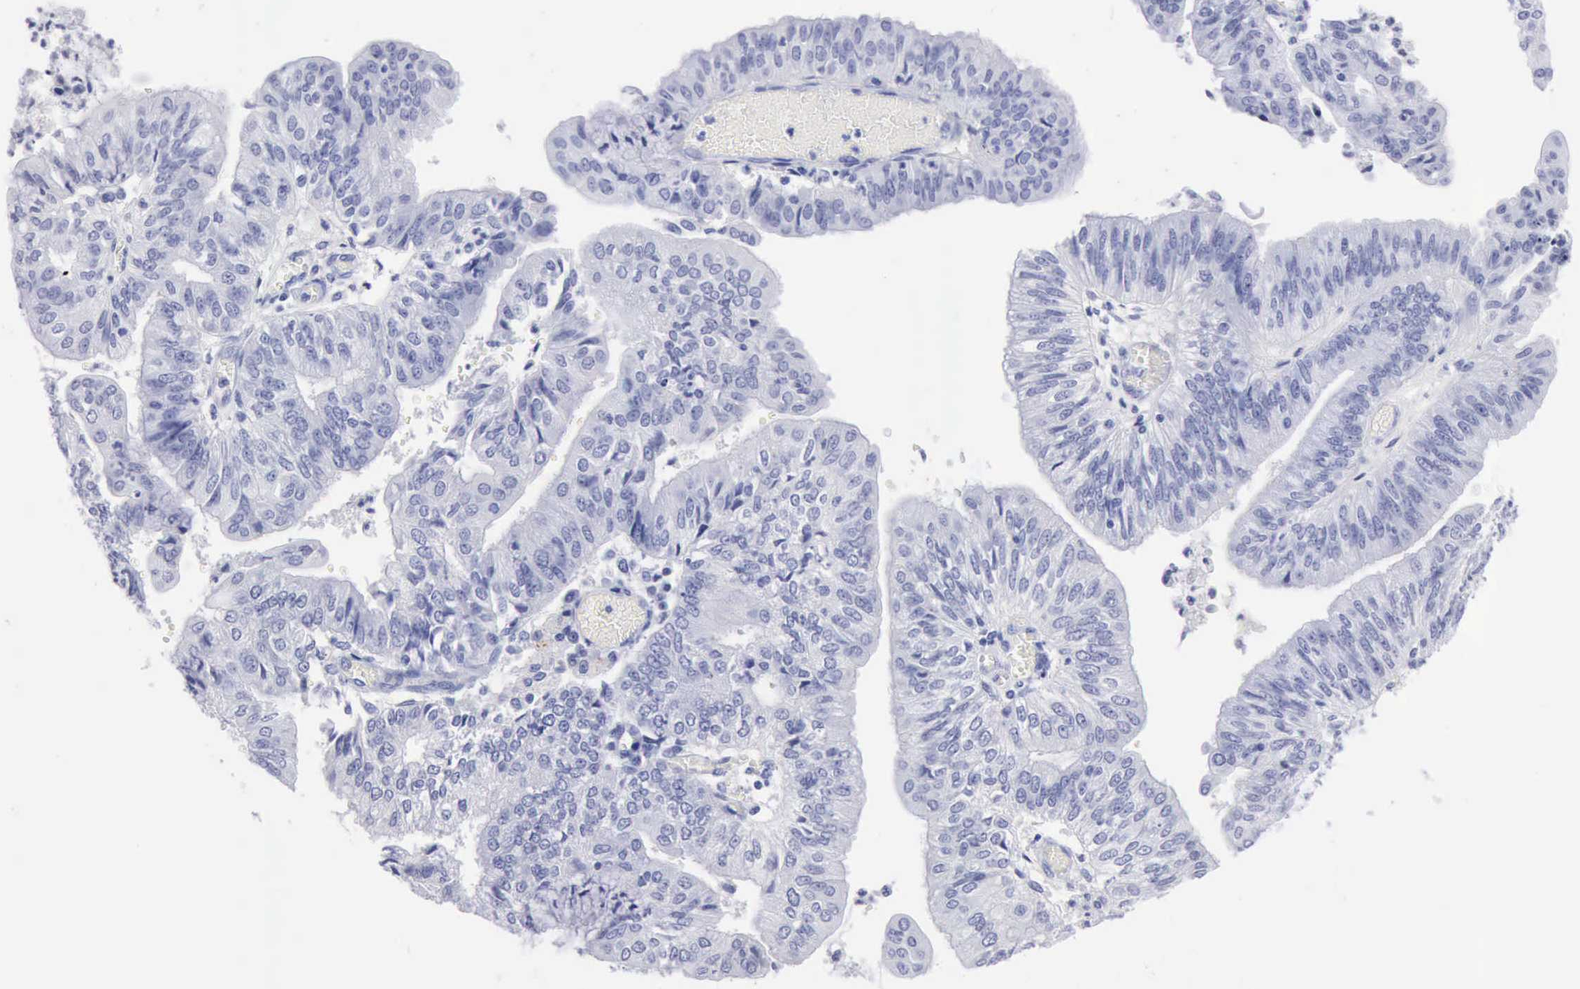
{"staining": {"intensity": "negative", "quantity": "none", "location": "none"}, "tissue": "endometrial cancer", "cell_type": "Tumor cells", "image_type": "cancer", "snomed": [{"axis": "morphology", "description": "Adenocarcinoma, NOS"}, {"axis": "topography", "description": "Endometrium"}], "caption": "This is an IHC micrograph of human endometrial cancer. There is no staining in tumor cells.", "gene": "CYP19A1", "patient": {"sex": "female", "age": 59}}